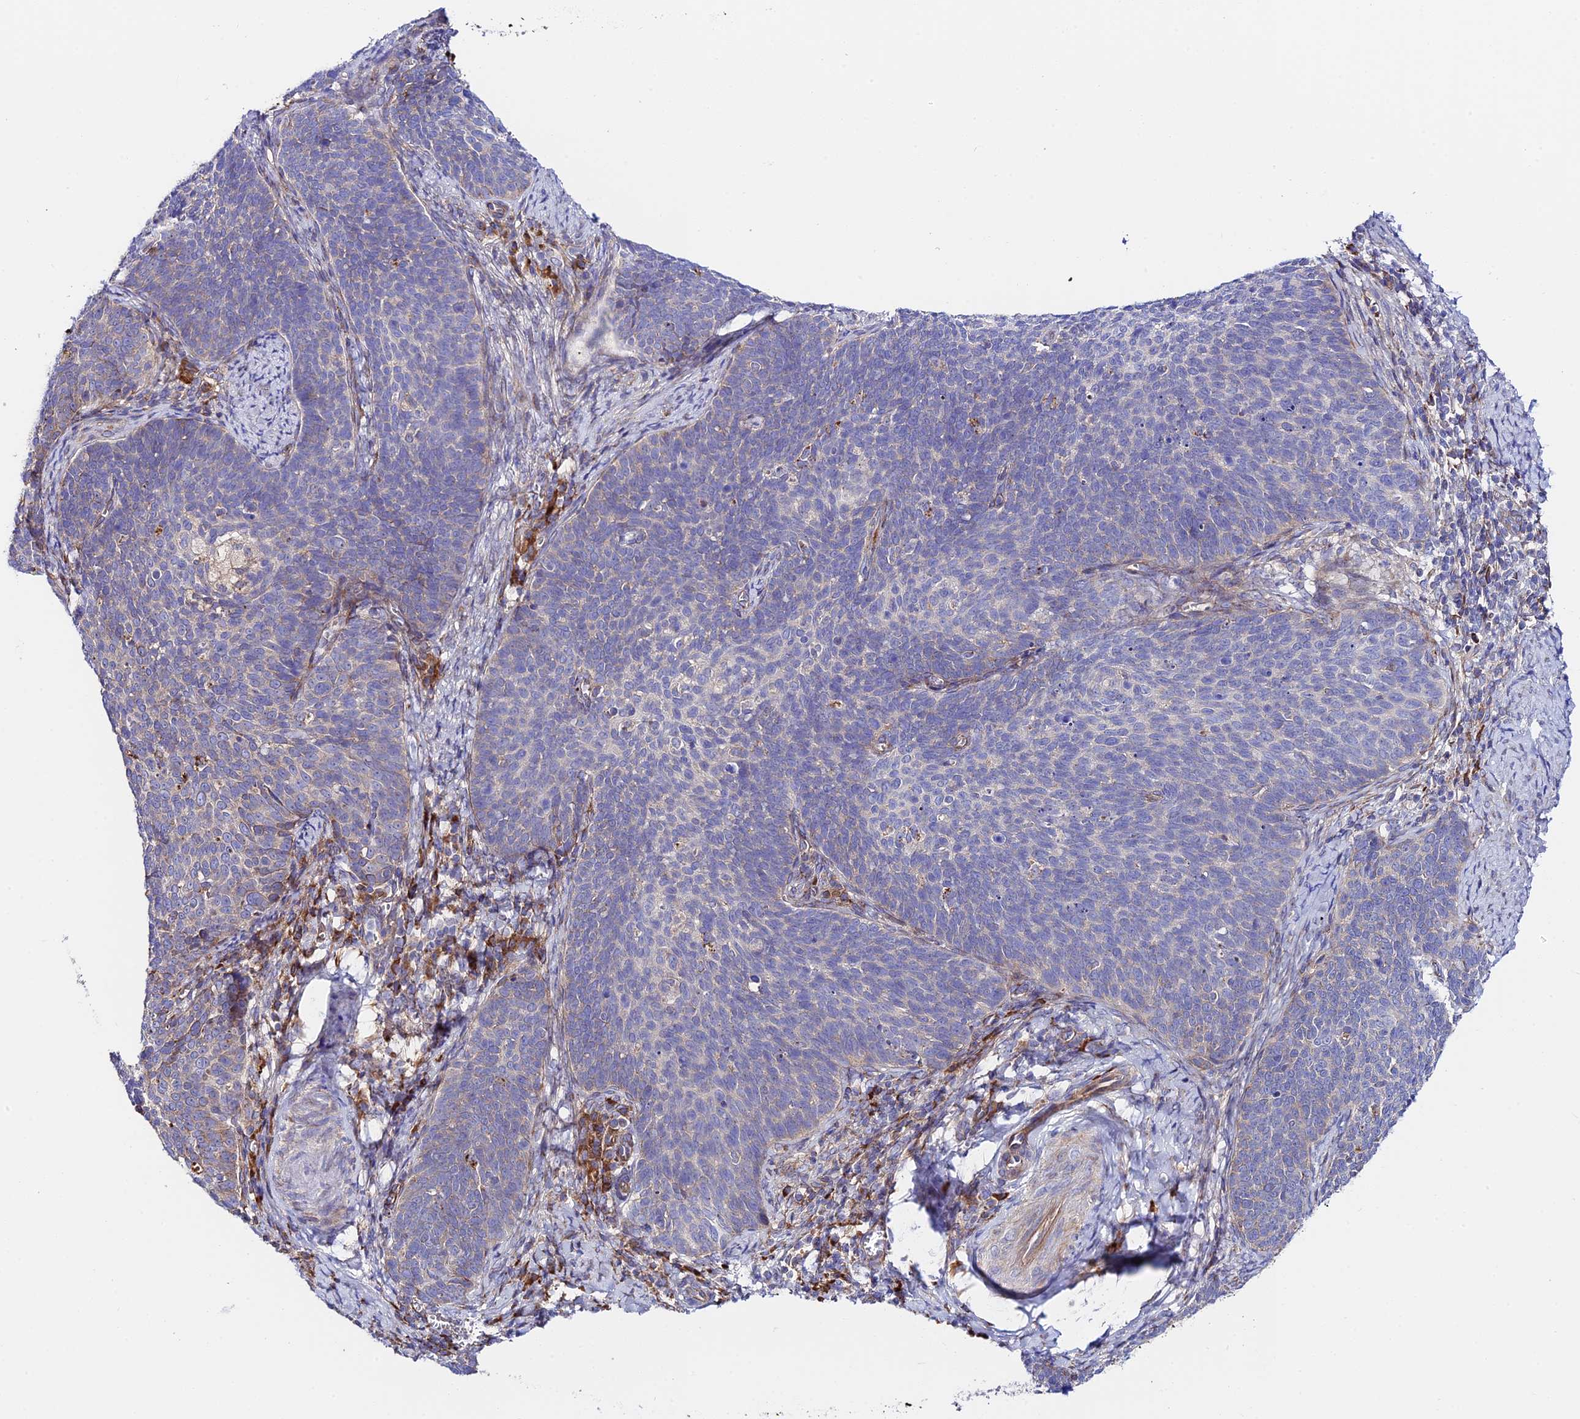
{"staining": {"intensity": "negative", "quantity": "none", "location": "none"}, "tissue": "cervical cancer", "cell_type": "Tumor cells", "image_type": "cancer", "snomed": [{"axis": "morphology", "description": "Normal tissue, NOS"}, {"axis": "morphology", "description": "Squamous cell carcinoma, NOS"}, {"axis": "topography", "description": "Cervix"}], "caption": "This is an immunohistochemistry image of cervical cancer (squamous cell carcinoma). There is no expression in tumor cells.", "gene": "VPS13C", "patient": {"sex": "female", "age": 39}}